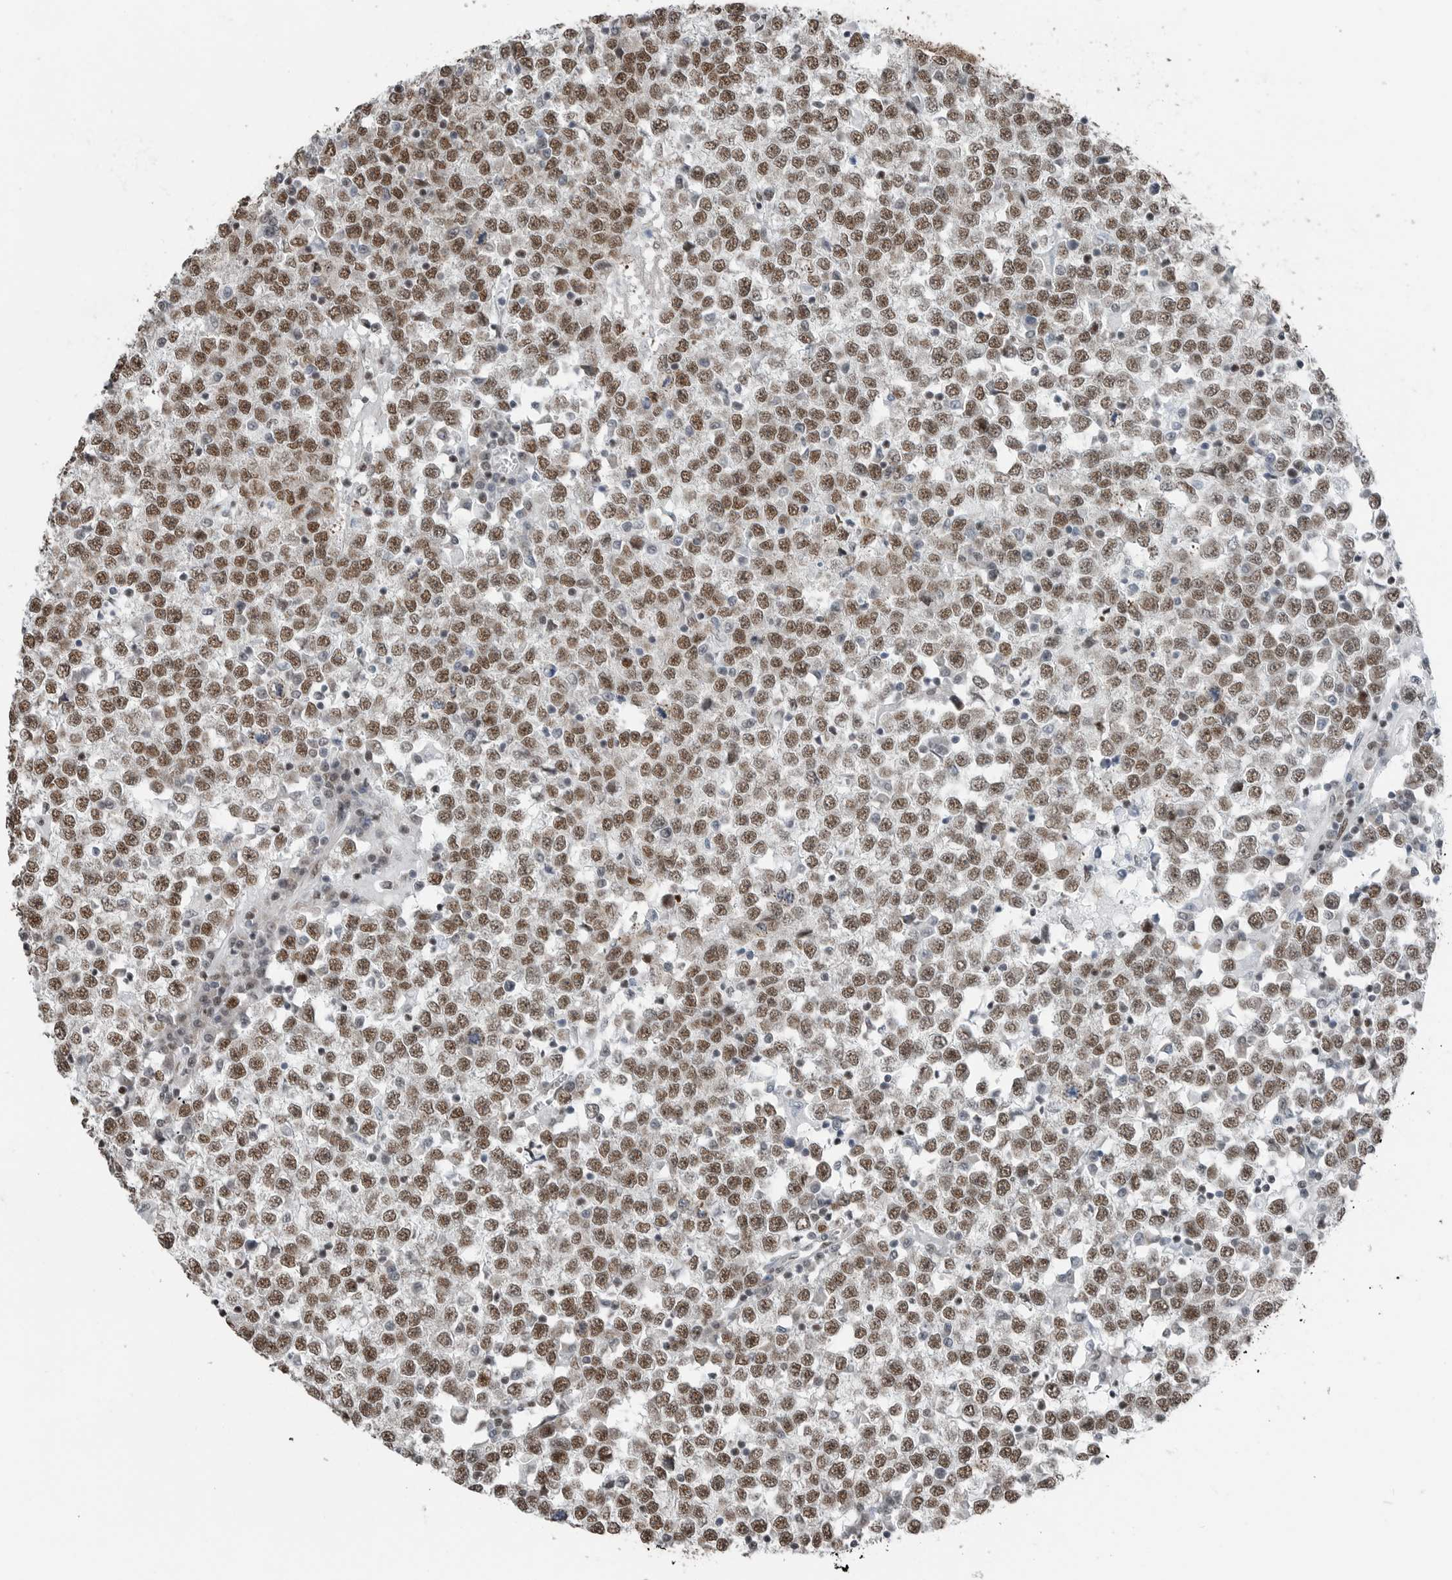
{"staining": {"intensity": "moderate", "quantity": ">75%", "location": "nuclear"}, "tissue": "testis cancer", "cell_type": "Tumor cells", "image_type": "cancer", "snomed": [{"axis": "morphology", "description": "Seminoma, NOS"}, {"axis": "topography", "description": "Testis"}], "caption": "A brown stain highlights moderate nuclear expression of a protein in testis cancer (seminoma) tumor cells.", "gene": "BLZF1", "patient": {"sex": "male", "age": 65}}